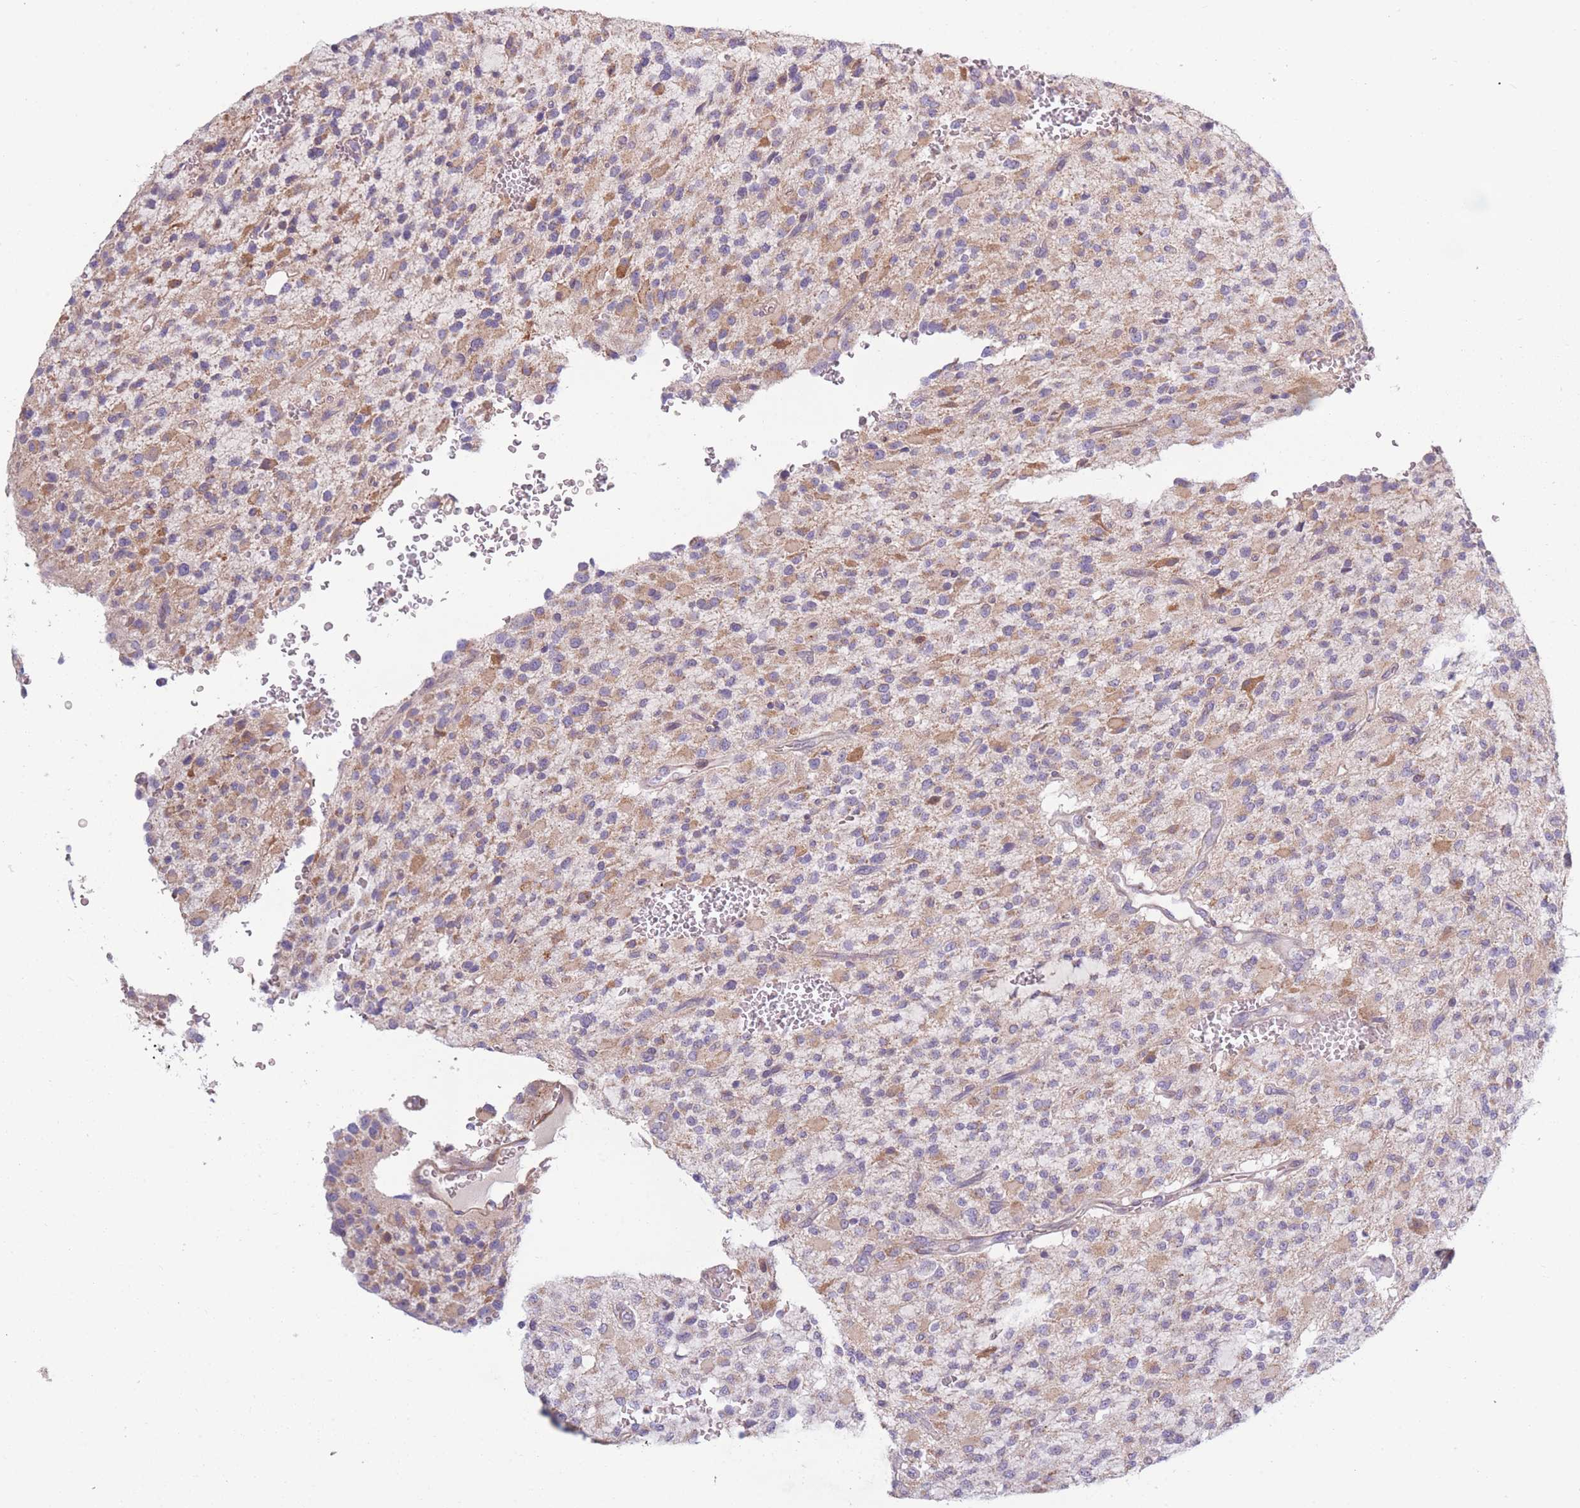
{"staining": {"intensity": "moderate", "quantity": "25%-75%", "location": "cytoplasmic/membranous"}, "tissue": "glioma", "cell_type": "Tumor cells", "image_type": "cancer", "snomed": [{"axis": "morphology", "description": "Glioma, malignant, High grade"}, {"axis": "topography", "description": "Brain"}], "caption": "Immunohistochemistry (IHC) micrograph of neoplastic tissue: human glioma stained using immunohistochemistry demonstrates medium levels of moderate protein expression localized specifically in the cytoplasmic/membranous of tumor cells, appearing as a cytoplasmic/membranous brown color.", "gene": "CCNQ", "patient": {"sex": "male", "age": 34}}